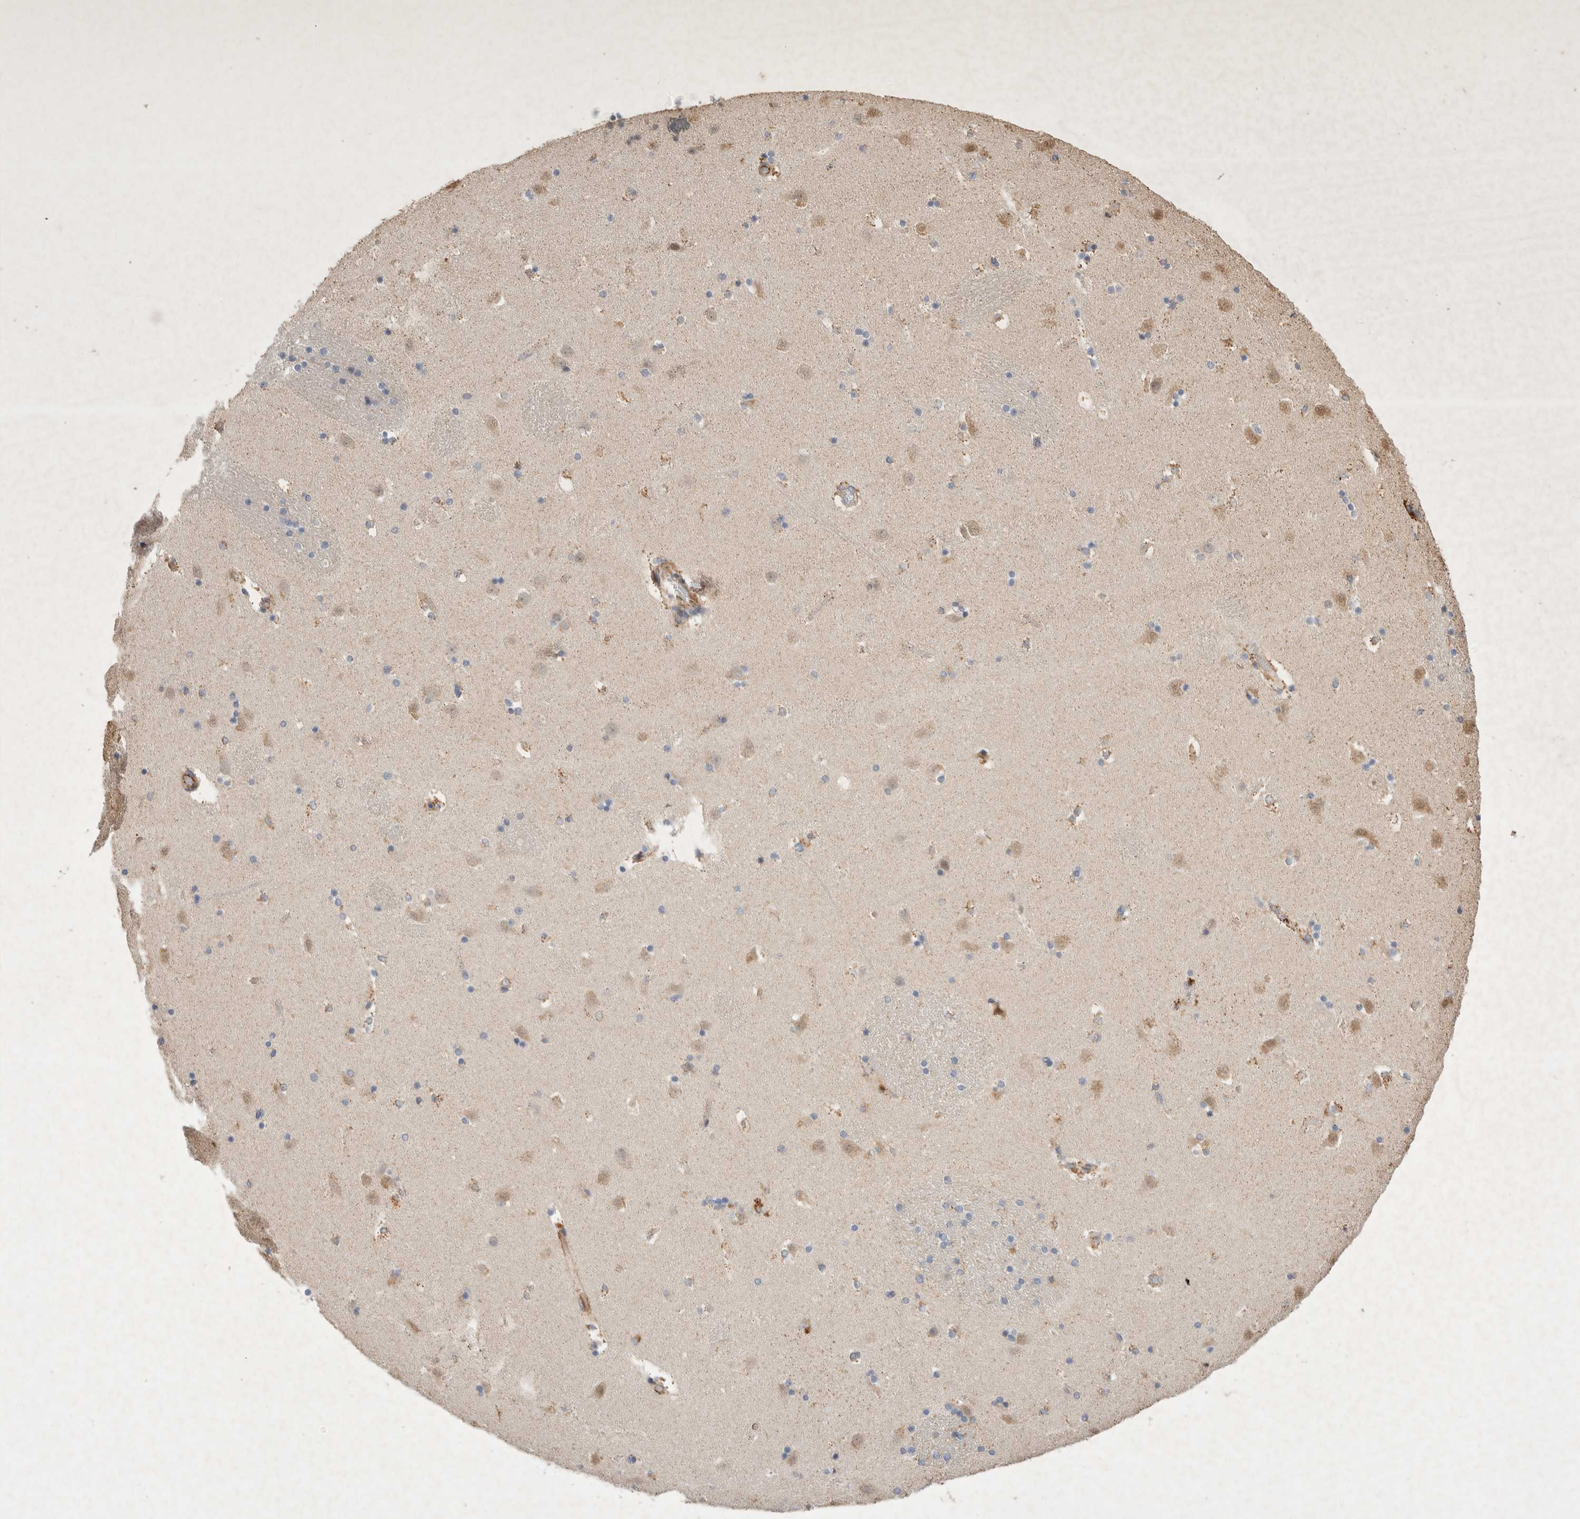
{"staining": {"intensity": "weak", "quantity": "<25%", "location": "cytoplasmic/membranous"}, "tissue": "caudate", "cell_type": "Glial cells", "image_type": "normal", "snomed": [{"axis": "morphology", "description": "Normal tissue, NOS"}, {"axis": "topography", "description": "Lateral ventricle wall"}], "caption": "Immunohistochemistry (IHC) of unremarkable caudate displays no positivity in glial cells. (Immunohistochemistry (IHC), brightfield microscopy, high magnification).", "gene": "NMU", "patient": {"sex": "male", "age": 45}}